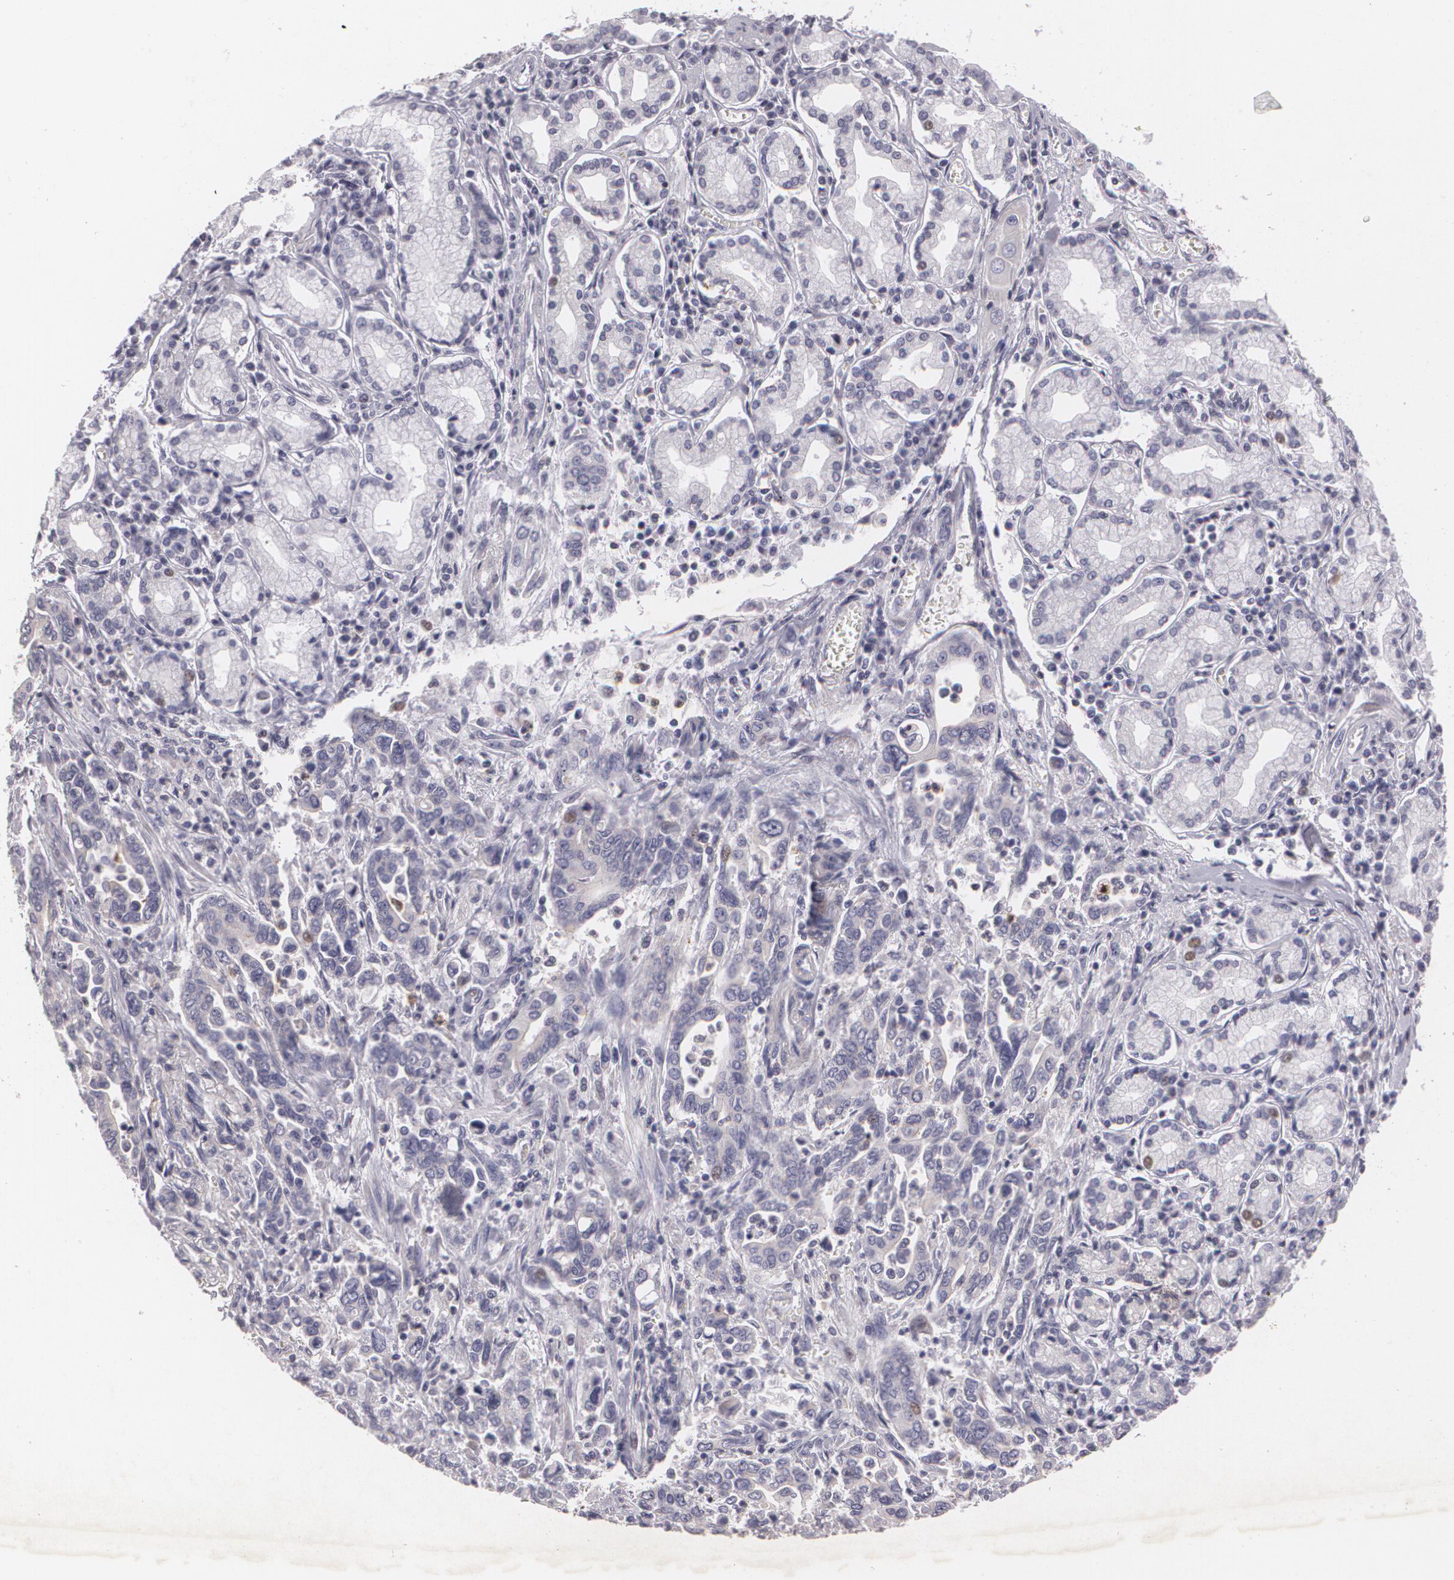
{"staining": {"intensity": "negative", "quantity": "none", "location": "none"}, "tissue": "pancreatic cancer", "cell_type": "Tumor cells", "image_type": "cancer", "snomed": [{"axis": "morphology", "description": "Adenocarcinoma, NOS"}, {"axis": "topography", "description": "Pancreas"}], "caption": "Tumor cells show no significant expression in pancreatic cancer.", "gene": "KCNA4", "patient": {"sex": "female", "age": 57}}